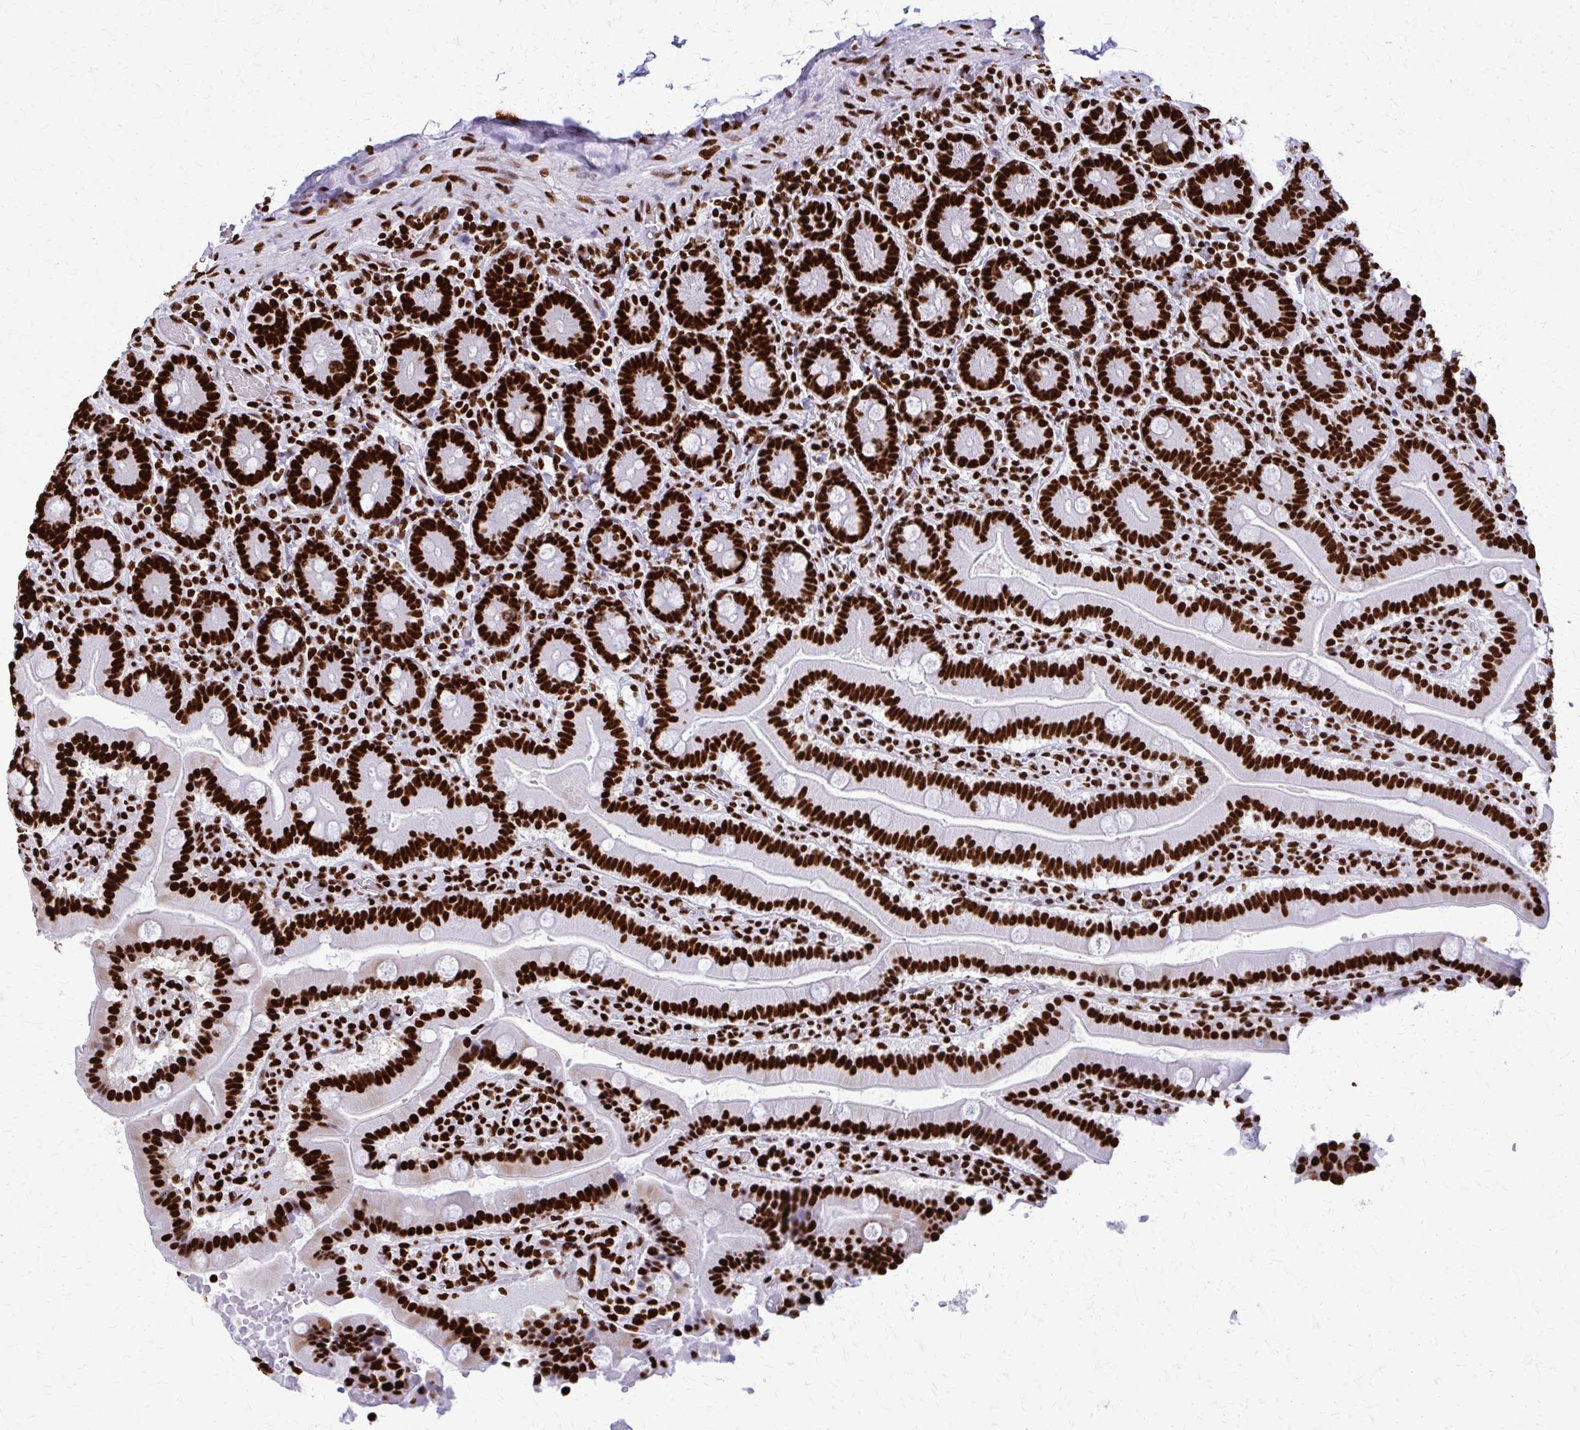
{"staining": {"intensity": "strong", "quantity": ">75%", "location": "nuclear"}, "tissue": "duodenum", "cell_type": "Glandular cells", "image_type": "normal", "snomed": [{"axis": "morphology", "description": "Normal tissue, NOS"}, {"axis": "topography", "description": "Duodenum"}], "caption": "A high-resolution image shows immunohistochemistry staining of normal duodenum, which exhibits strong nuclear staining in about >75% of glandular cells.", "gene": "SFPQ", "patient": {"sex": "female", "age": 62}}